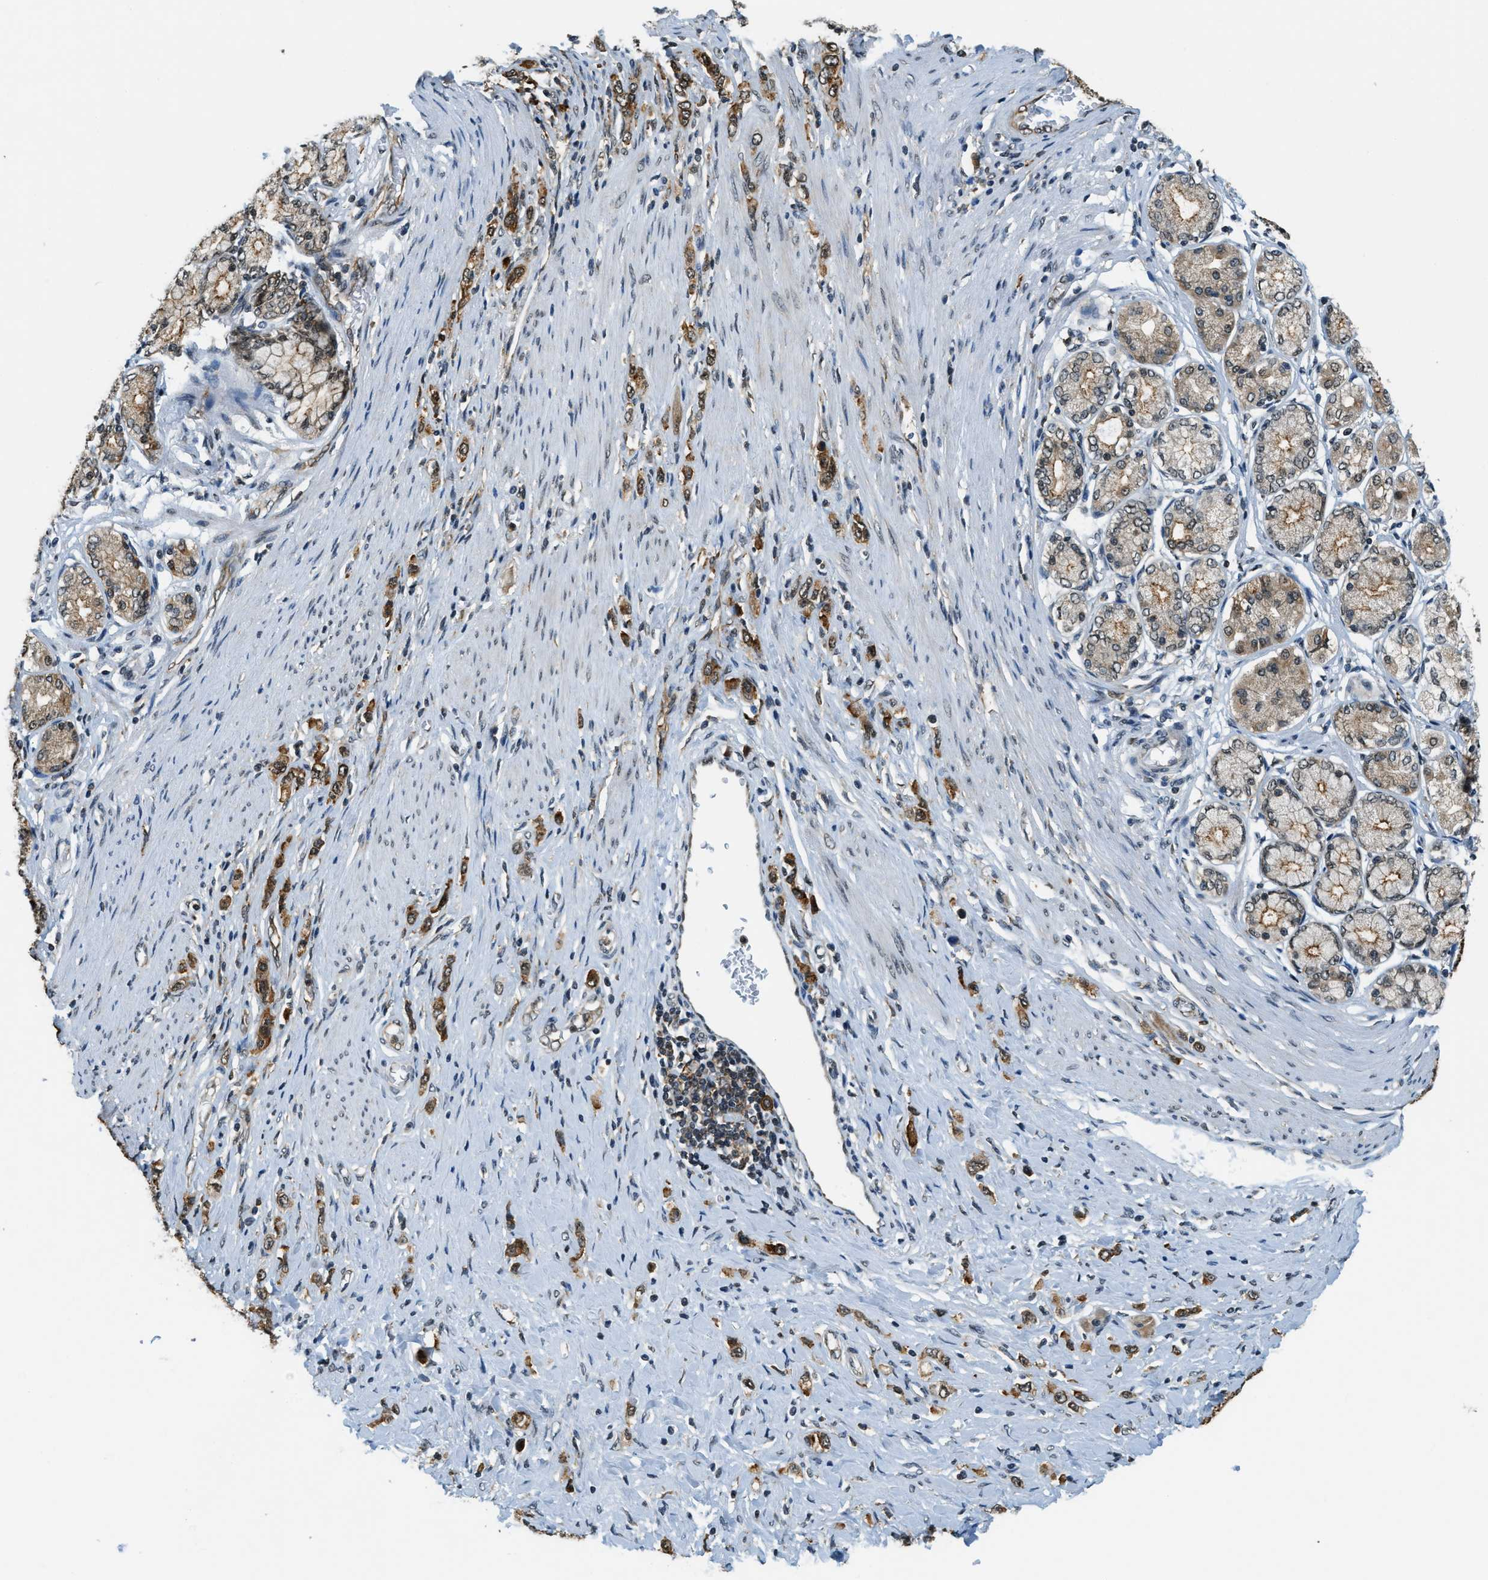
{"staining": {"intensity": "moderate", "quantity": ">75%", "location": "cytoplasmic/membranous"}, "tissue": "stomach cancer", "cell_type": "Tumor cells", "image_type": "cancer", "snomed": [{"axis": "morphology", "description": "Normal tissue, NOS"}, {"axis": "morphology", "description": "Adenocarcinoma, NOS"}, {"axis": "topography", "description": "Stomach, upper"}, {"axis": "topography", "description": "Stomach"}], "caption": "A brown stain labels moderate cytoplasmic/membranous expression of a protein in human stomach cancer (adenocarcinoma) tumor cells.", "gene": "RAB11FIP1", "patient": {"sex": "female", "age": 65}}